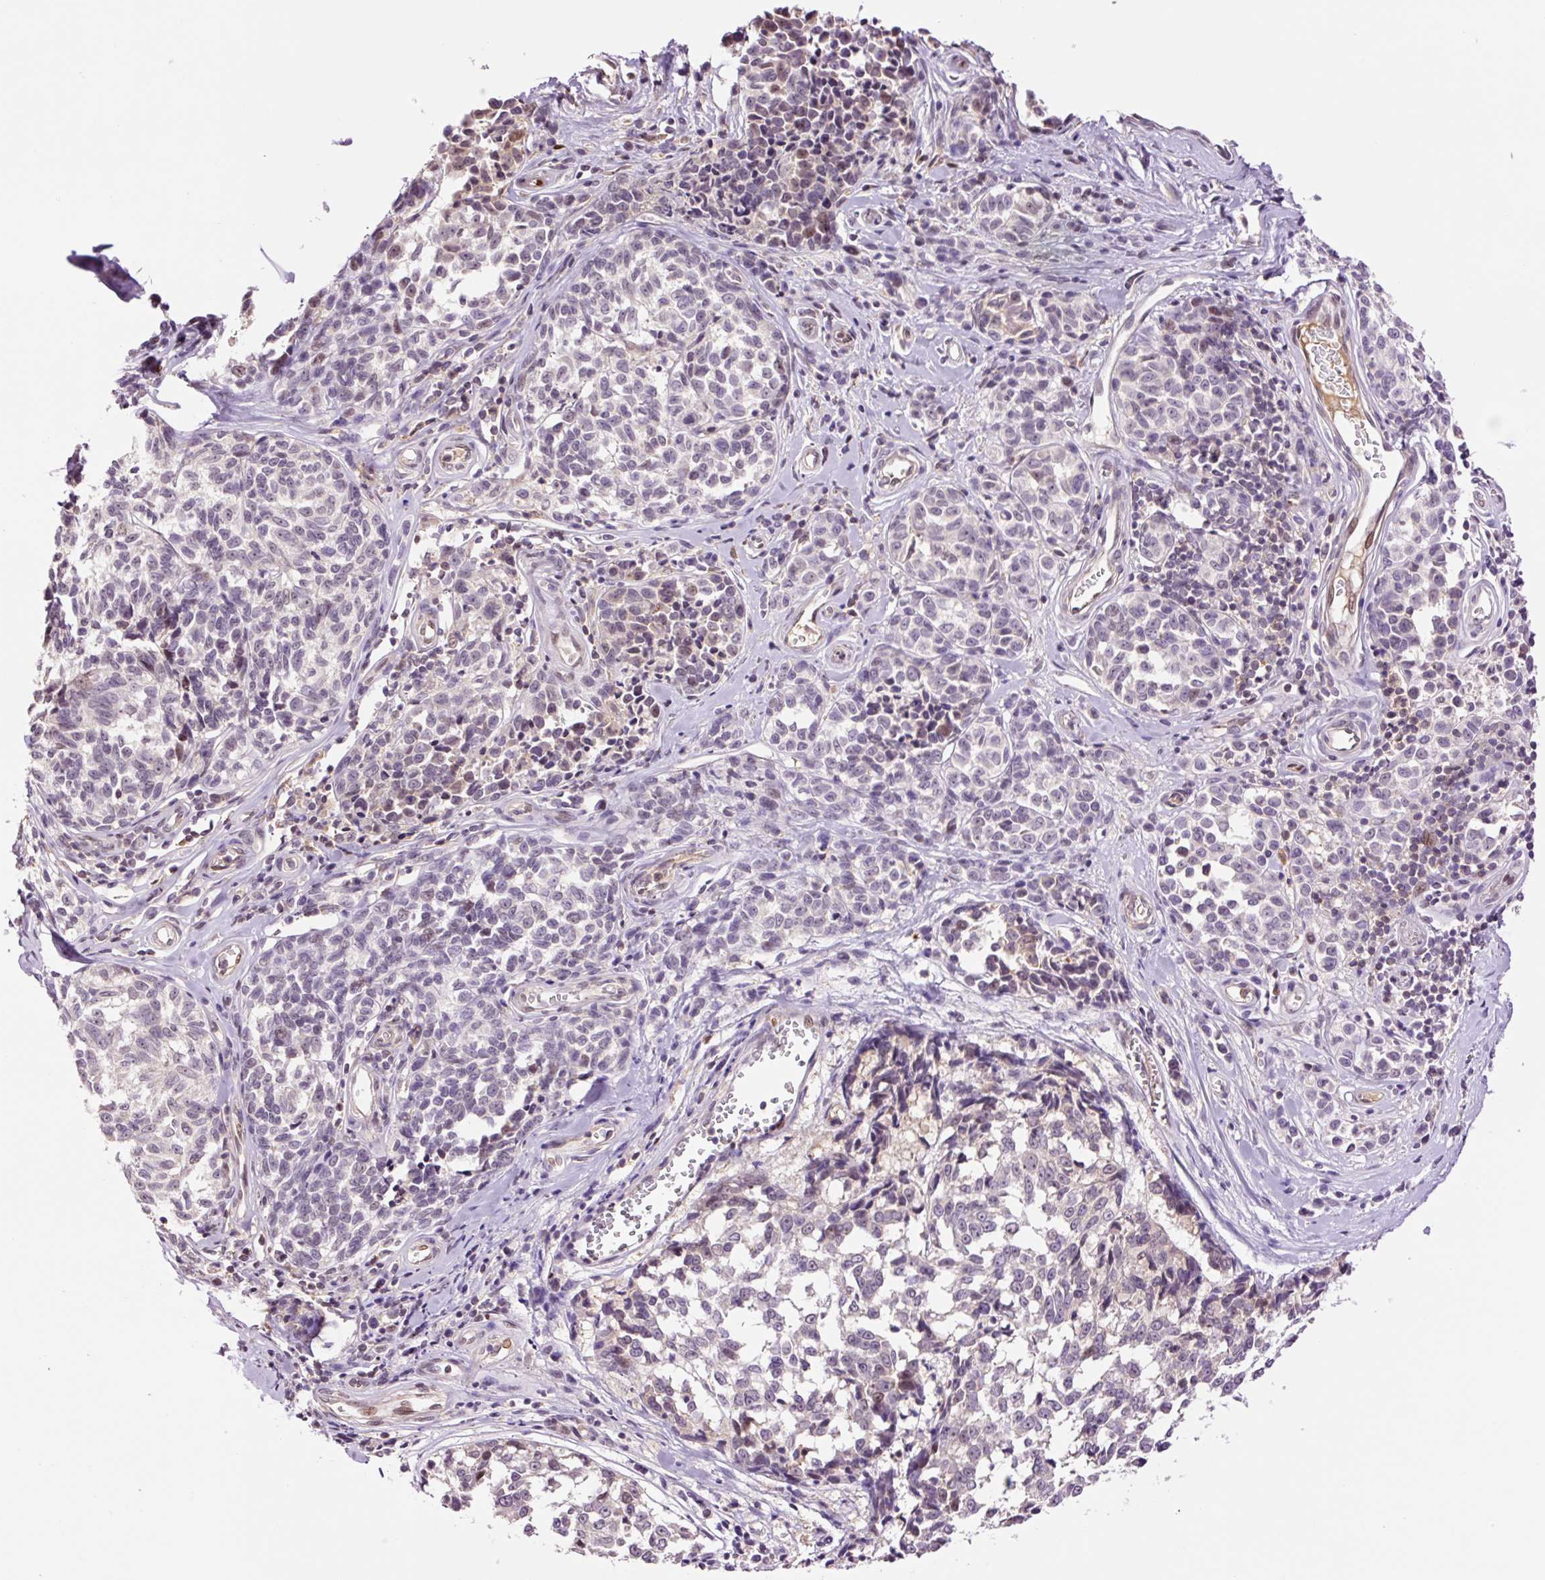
{"staining": {"intensity": "weak", "quantity": "<25%", "location": "cytoplasmic/membranous"}, "tissue": "melanoma", "cell_type": "Tumor cells", "image_type": "cancer", "snomed": [{"axis": "morphology", "description": "Malignant melanoma, NOS"}, {"axis": "topography", "description": "Skin"}], "caption": "Immunohistochemistry (IHC) micrograph of human melanoma stained for a protein (brown), which exhibits no expression in tumor cells.", "gene": "DPPA4", "patient": {"sex": "female", "age": 64}}